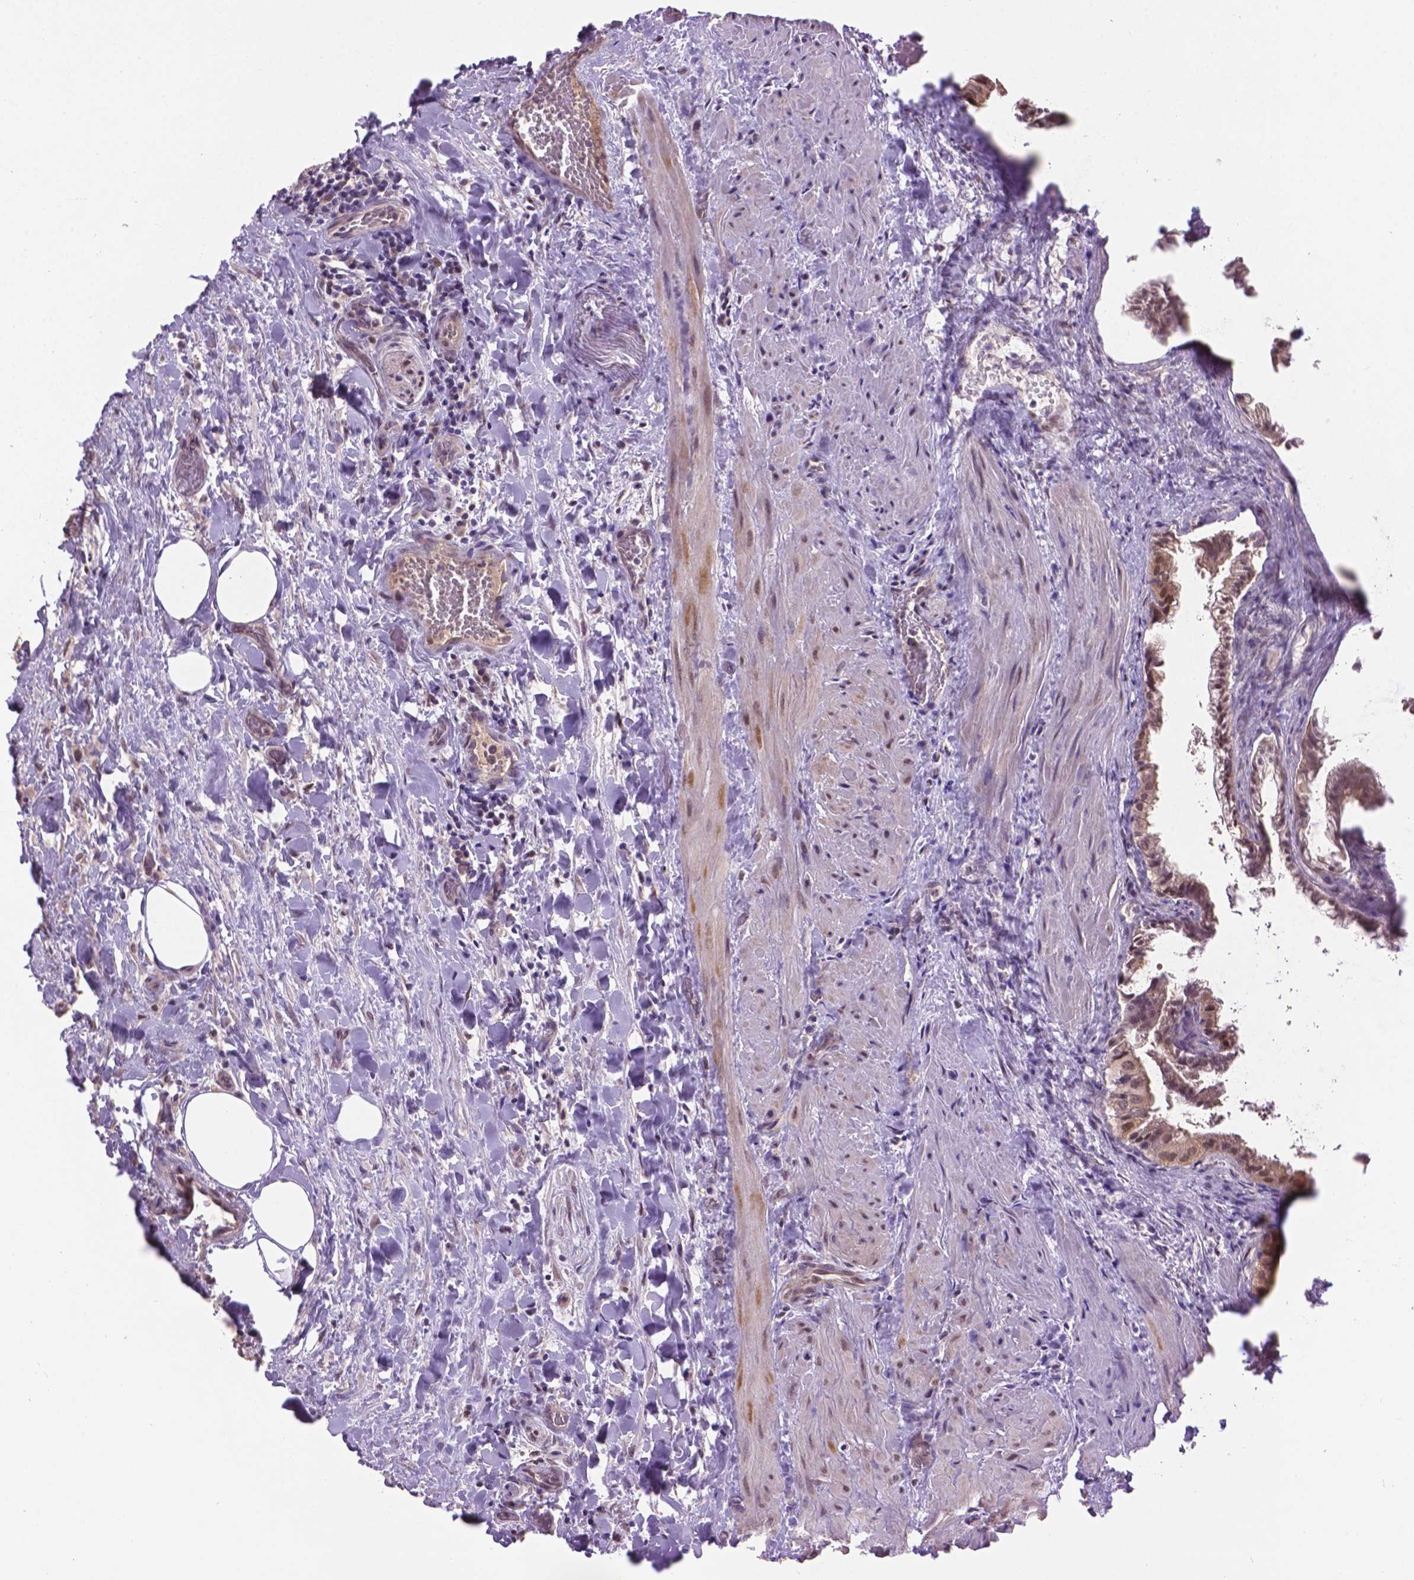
{"staining": {"intensity": "moderate", "quantity": ">75%", "location": "nuclear"}, "tissue": "gallbladder", "cell_type": "Glandular cells", "image_type": "normal", "snomed": [{"axis": "morphology", "description": "Normal tissue, NOS"}, {"axis": "topography", "description": "Gallbladder"}], "caption": "Immunohistochemical staining of normal human gallbladder reveals moderate nuclear protein positivity in approximately >75% of glandular cells.", "gene": "ENSG00000289700", "patient": {"sex": "male", "age": 70}}